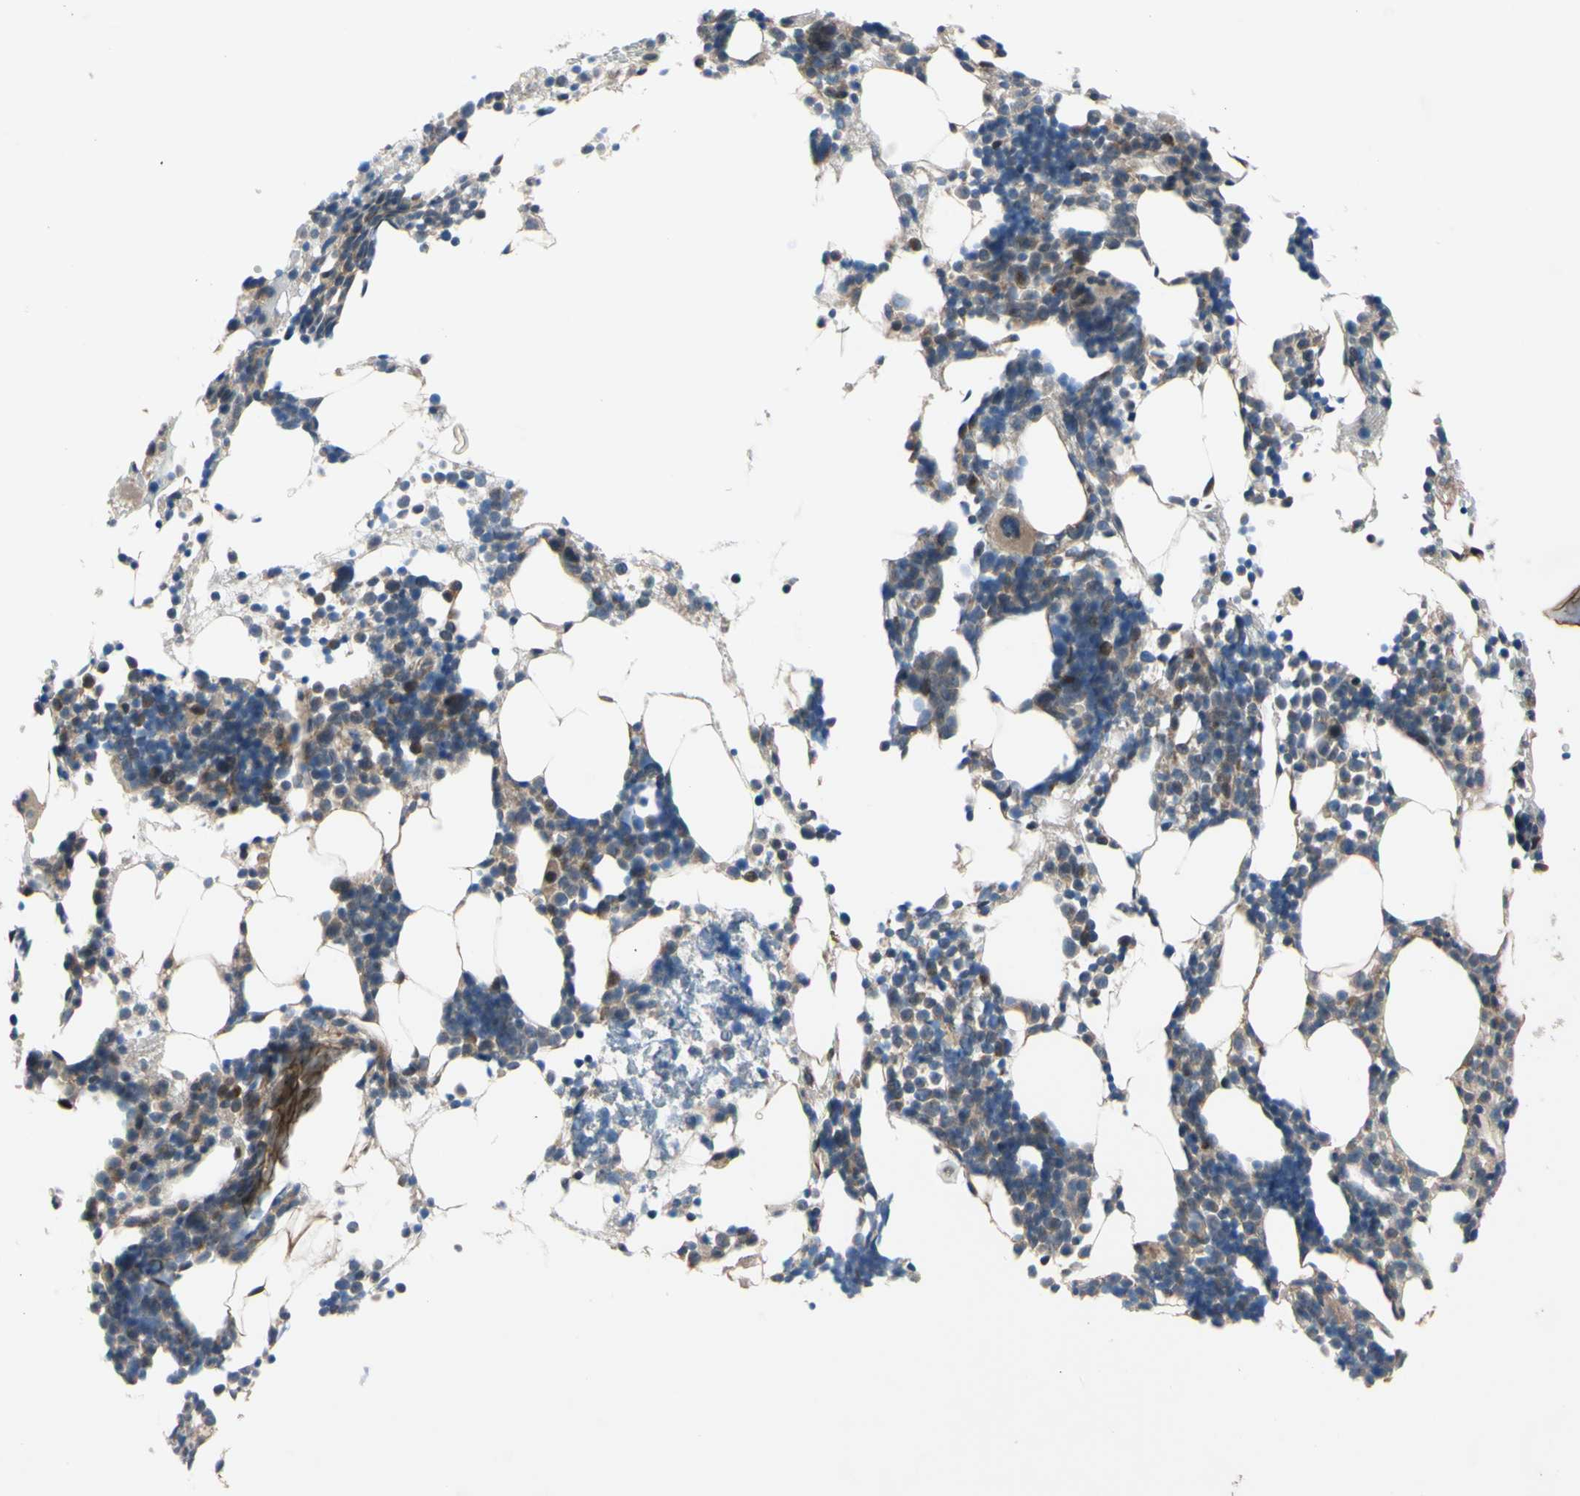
{"staining": {"intensity": "moderate", "quantity": "<25%", "location": "cytoplasmic/membranous"}, "tissue": "bone marrow", "cell_type": "Hematopoietic cells", "image_type": "normal", "snomed": [{"axis": "morphology", "description": "Normal tissue, NOS"}, {"axis": "morphology", "description": "Inflammation, NOS"}, {"axis": "topography", "description": "Bone marrow"}], "caption": "Moderate cytoplasmic/membranous positivity is appreciated in approximately <25% of hematopoietic cells in normal bone marrow. The staining was performed using DAB (3,3'-diaminobenzidine), with brown indicating positive protein expression. Nuclei are stained blue with hematoxylin.", "gene": "SVIL", "patient": {"sex": "male", "age": 42}}